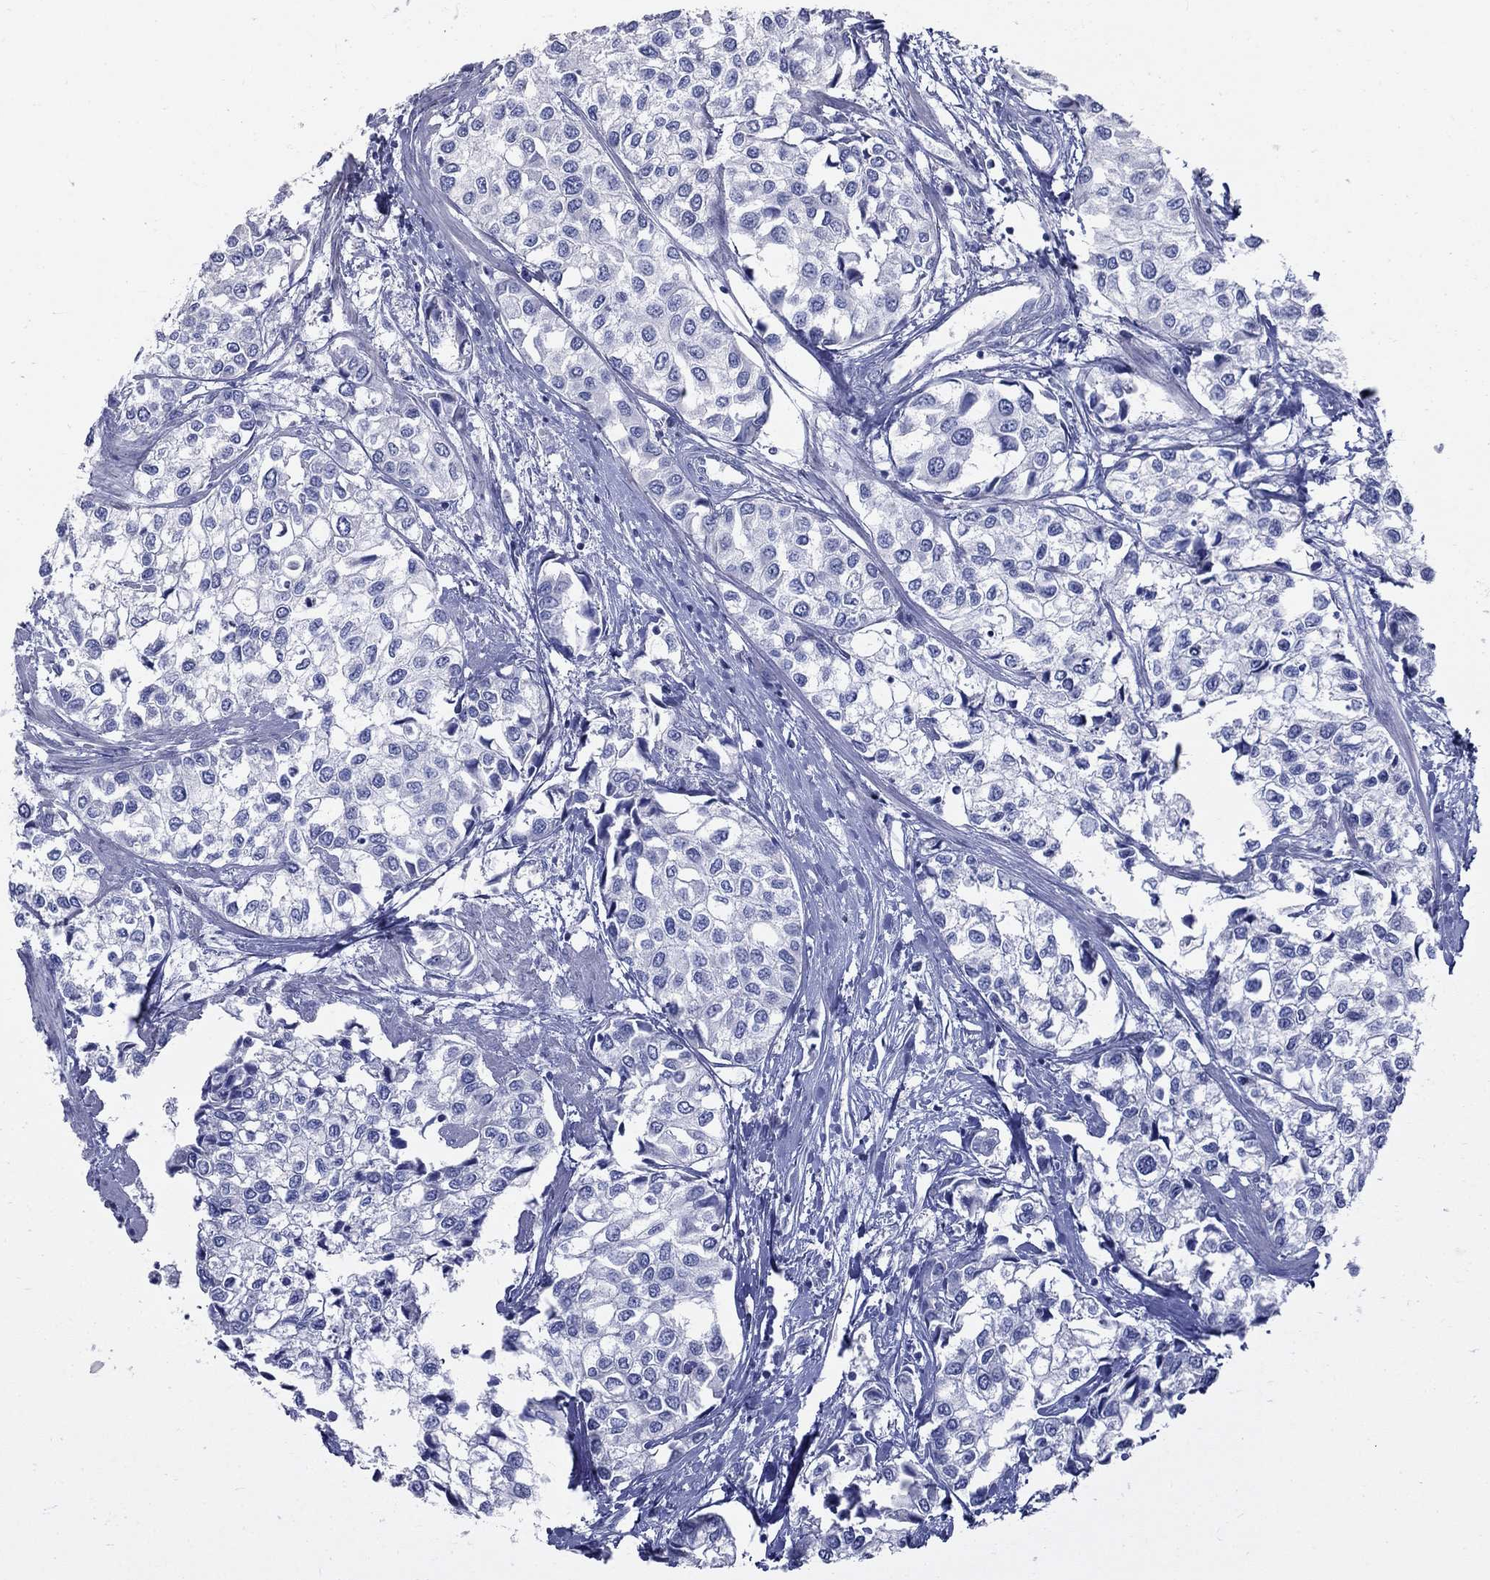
{"staining": {"intensity": "negative", "quantity": "none", "location": "none"}, "tissue": "urothelial cancer", "cell_type": "Tumor cells", "image_type": "cancer", "snomed": [{"axis": "morphology", "description": "Urothelial carcinoma, High grade"}, {"axis": "topography", "description": "Urinary bladder"}], "caption": "Immunohistochemical staining of human urothelial cancer demonstrates no significant expression in tumor cells.", "gene": "GUCA1A", "patient": {"sex": "male", "age": 73}}